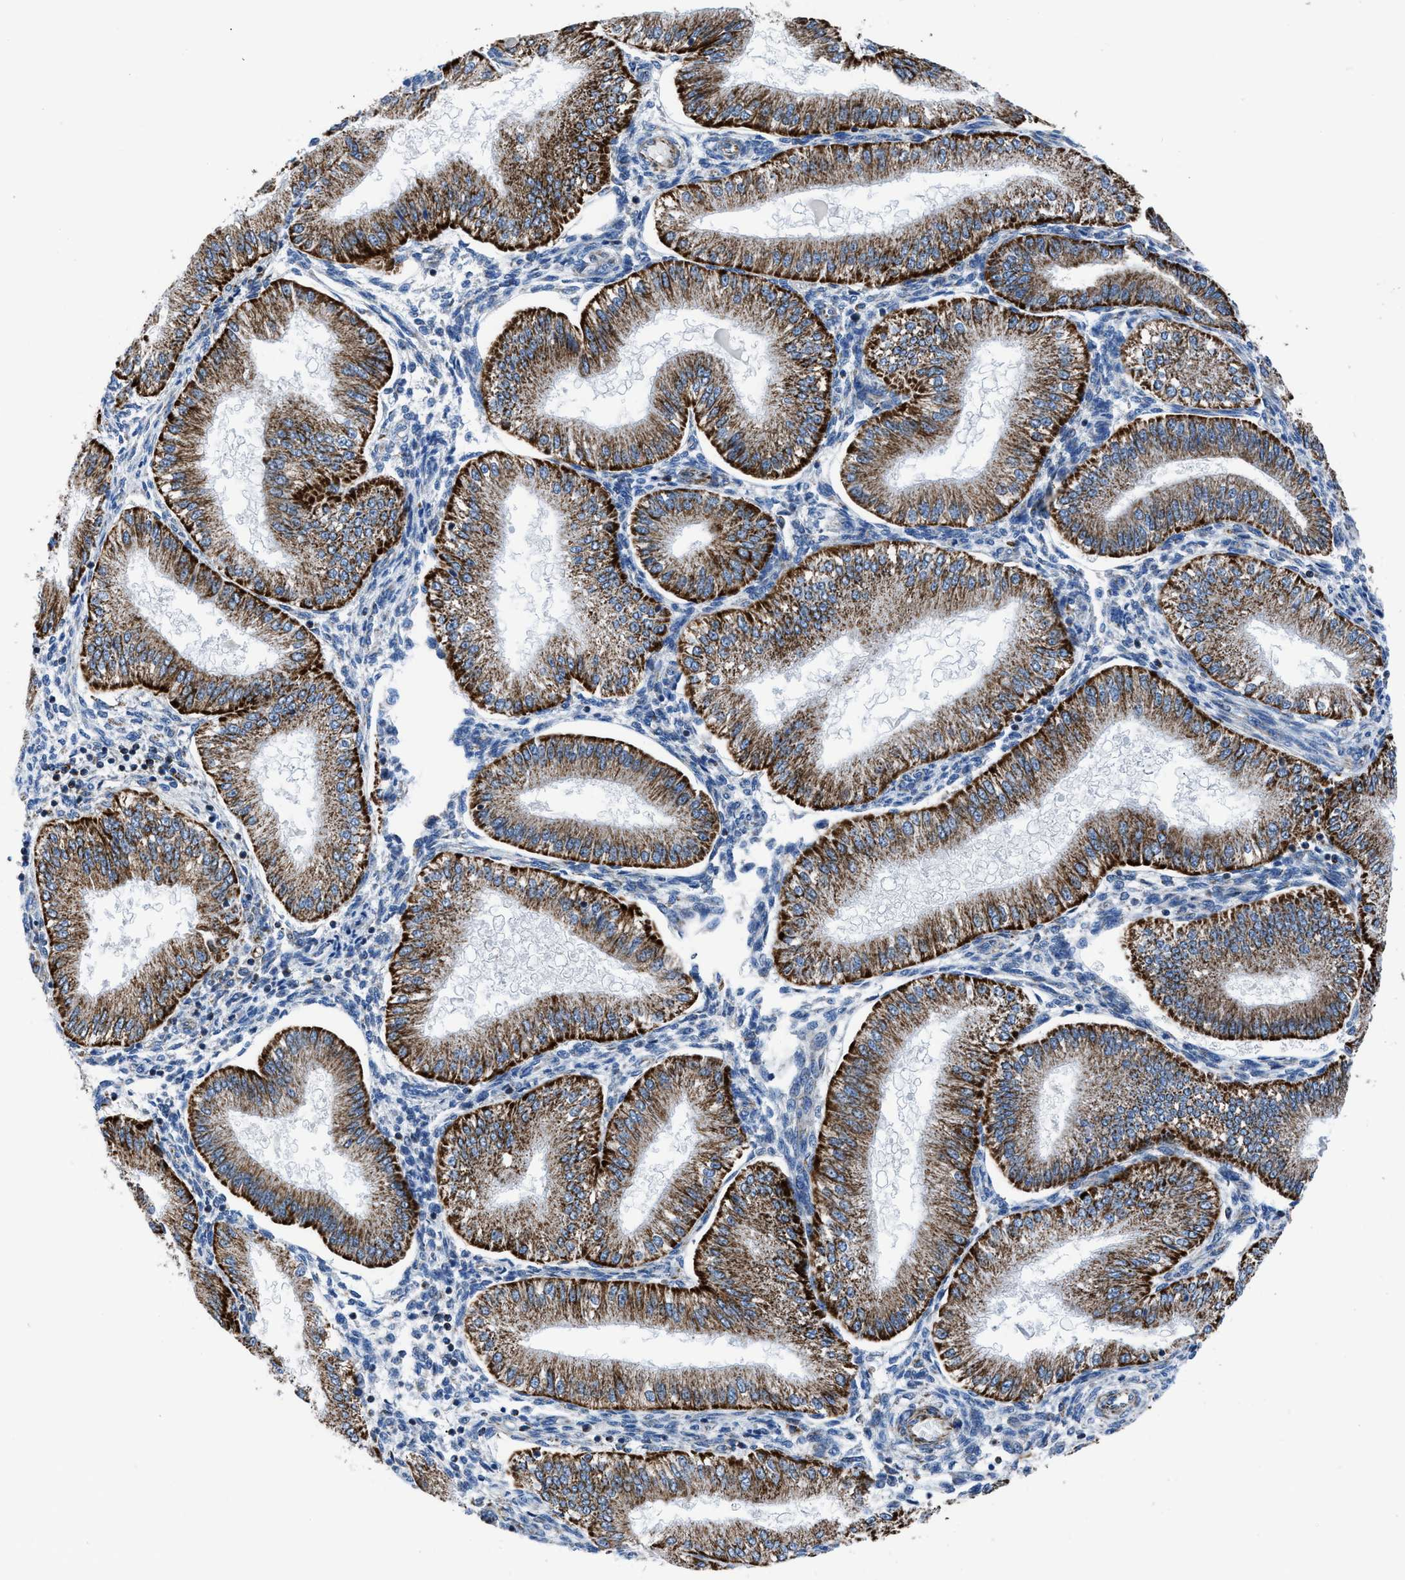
{"staining": {"intensity": "negative", "quantity": "none", "location": "none"}, "tissue": "endometrium", "cell_type": "Cells in endometrial stroma", "image_type": "normal", "snomed": [{"axis": "morphology", "description": "Normal tissue, NOS"}, {"axis": "topography", "description": "Endometrium"}], "caption": "IHC histopathology image of benign endometrium: endometrium stained with DAB (3,3'-diaminobenzidine) shows no significant protein expression in cells in endometrial stroma.", "gene": "ZDHHC3", "patient": {"sex": "female", "age": 39}}